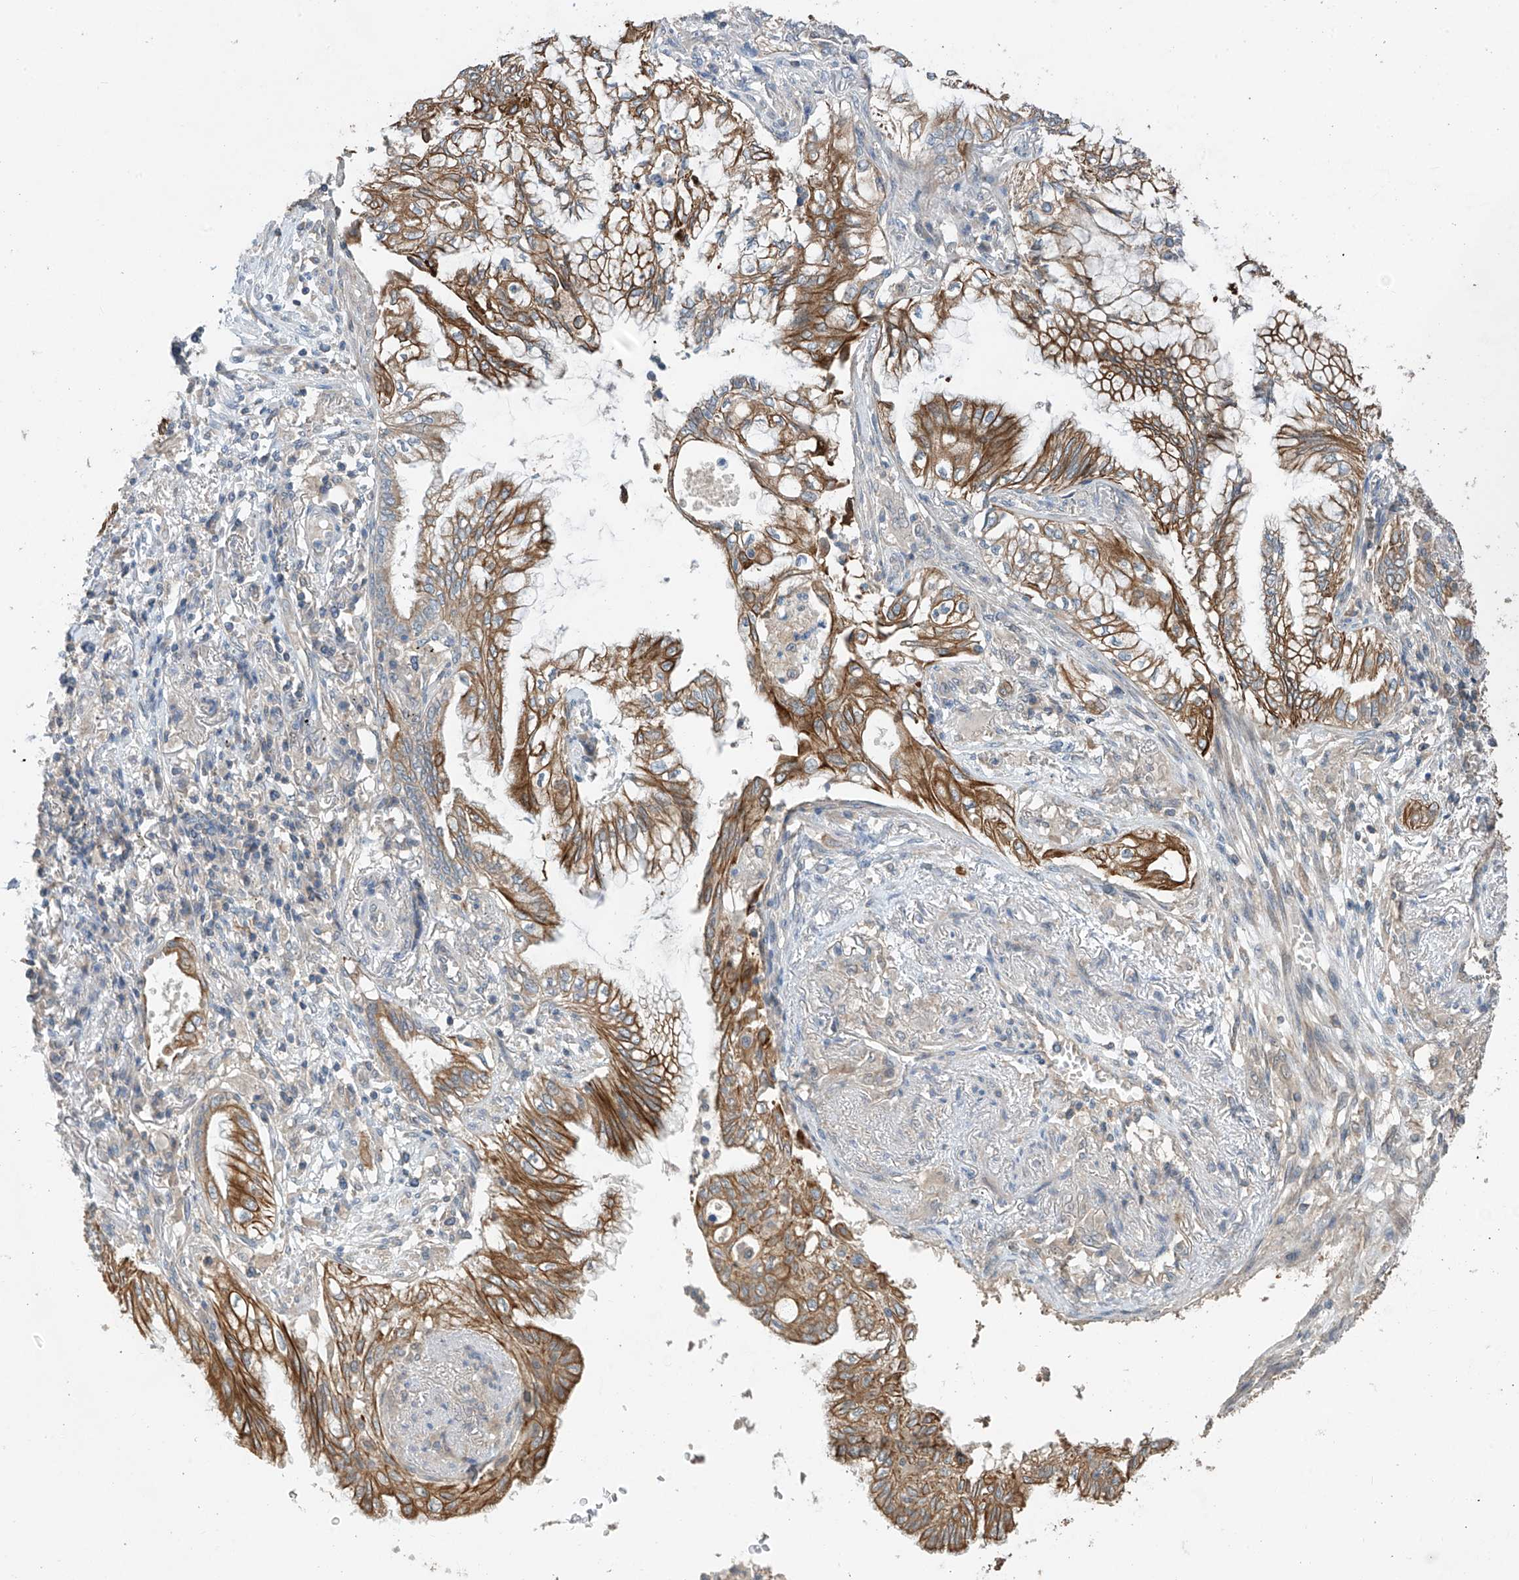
{"staining": {"intensity": "strong", "quantity": ">75%", "location": "cytoplasmic/membranous"}, "tissue": "lung cancer", "cell_type": "Tumor cells", "image_type": "cancer", "snomed": [{"axis": "morphology", "description": "Adenocarcinoma, NOS"}, {"axis": "topography", "description": "Lung"}], "caption": "High-power microscopy captured an immunohistochemistry (IHC) histopathology image of adenocarcinoma (lung), revealing strong cytoplasmic/membranous staining in about >75% of tumor cells.", "gene": "RPAIN", "patient": {"sex": "female", "age": 70}}